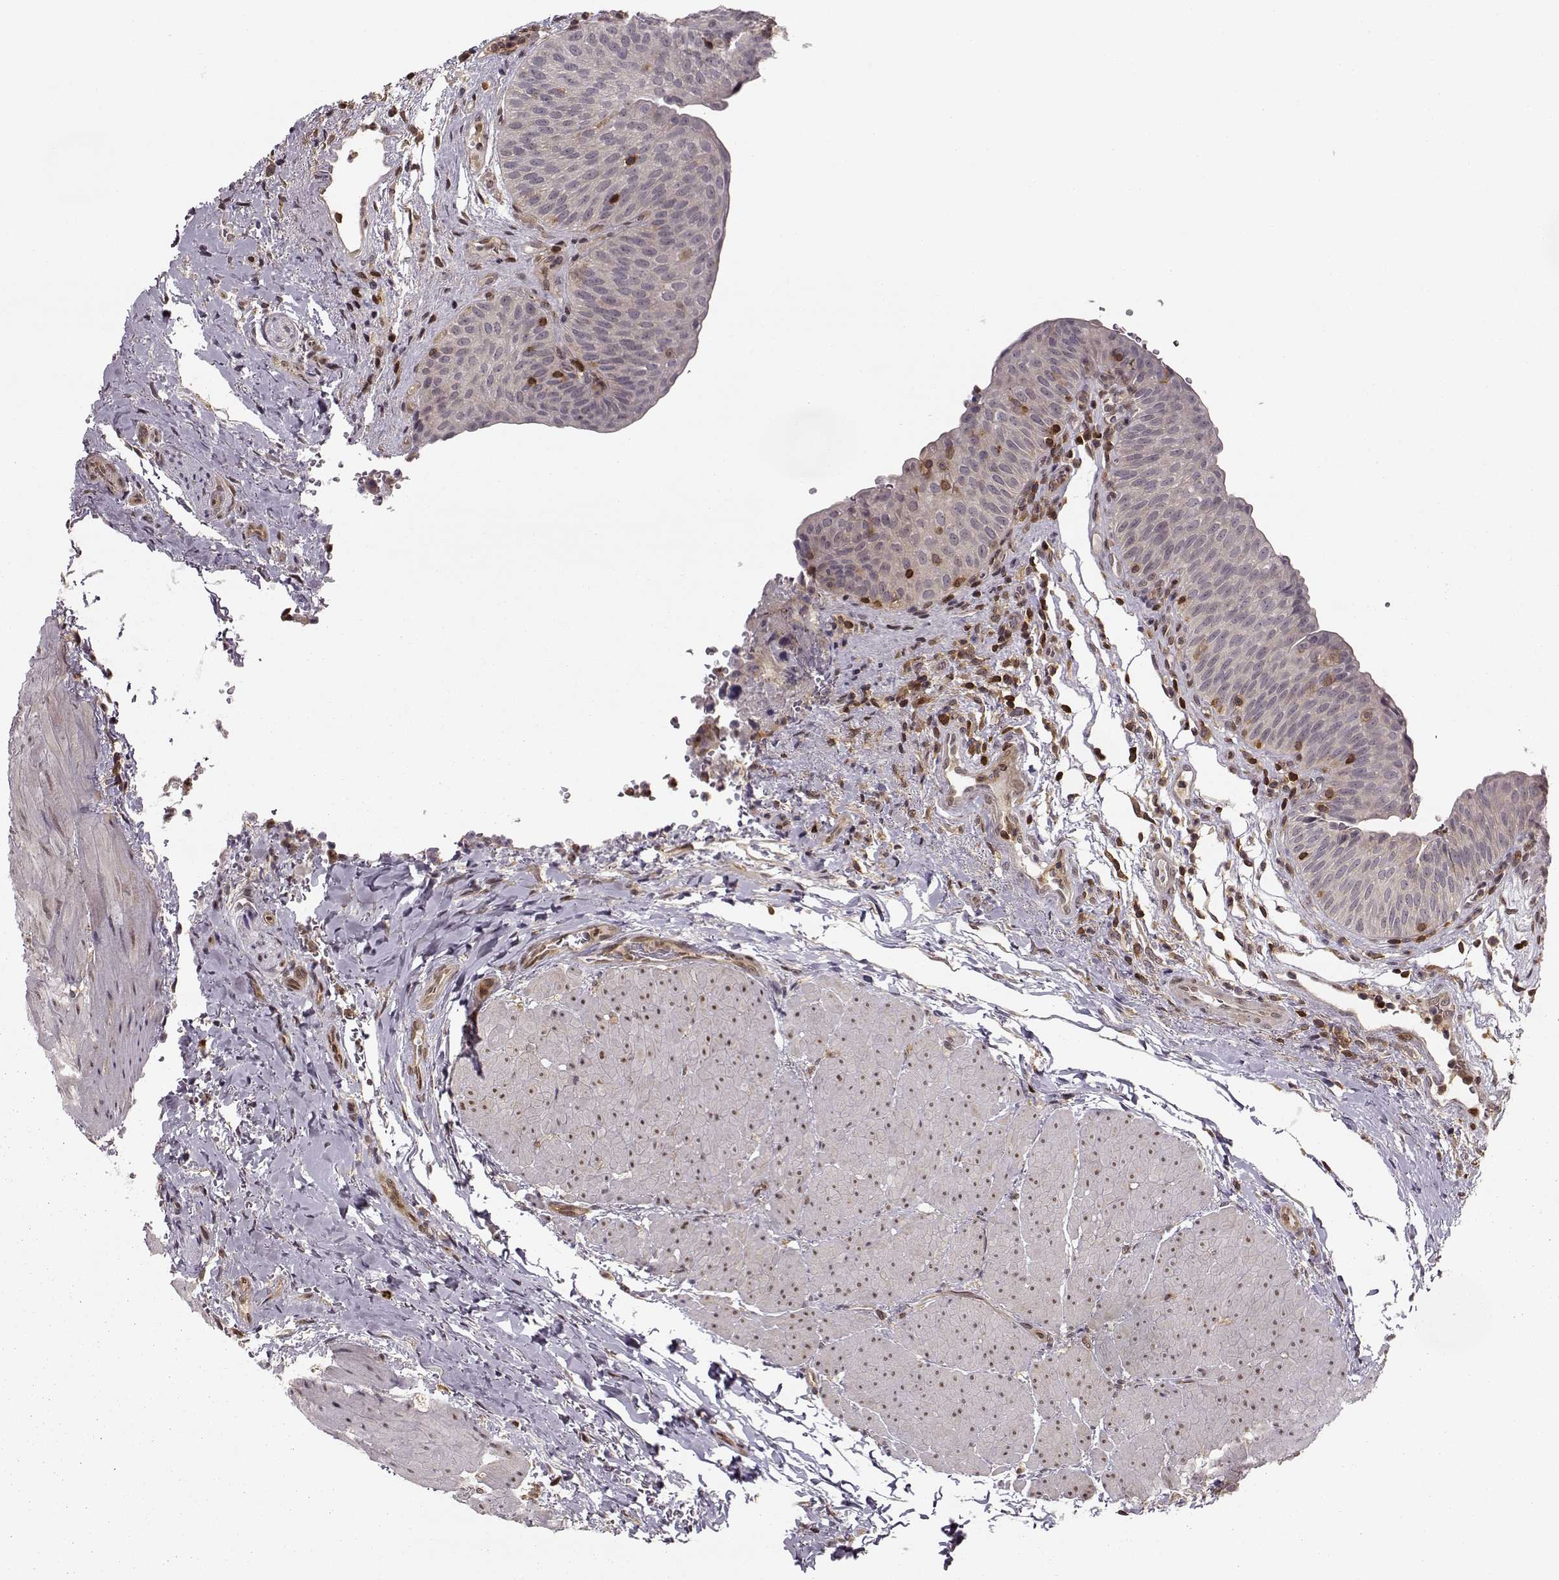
{"staining": {"intensity": "negative", "quantity": "none", "location": "none"}, "tissue": "urinary bladder", "cell_type": "Urothelial cells", "image_type": "normal", "snomed": [{"axis": "morphology", "description": "Normal tissue, NOS"}, {"axis": "topography", "description": "Urinary bladder"}], "caption": "This is a micrograph of IHC staining of normal urinary bladder, which shows no staining in urothelial cells.", "gene": "MFSD1", "patient": {"sex": "male", "age": 66}}